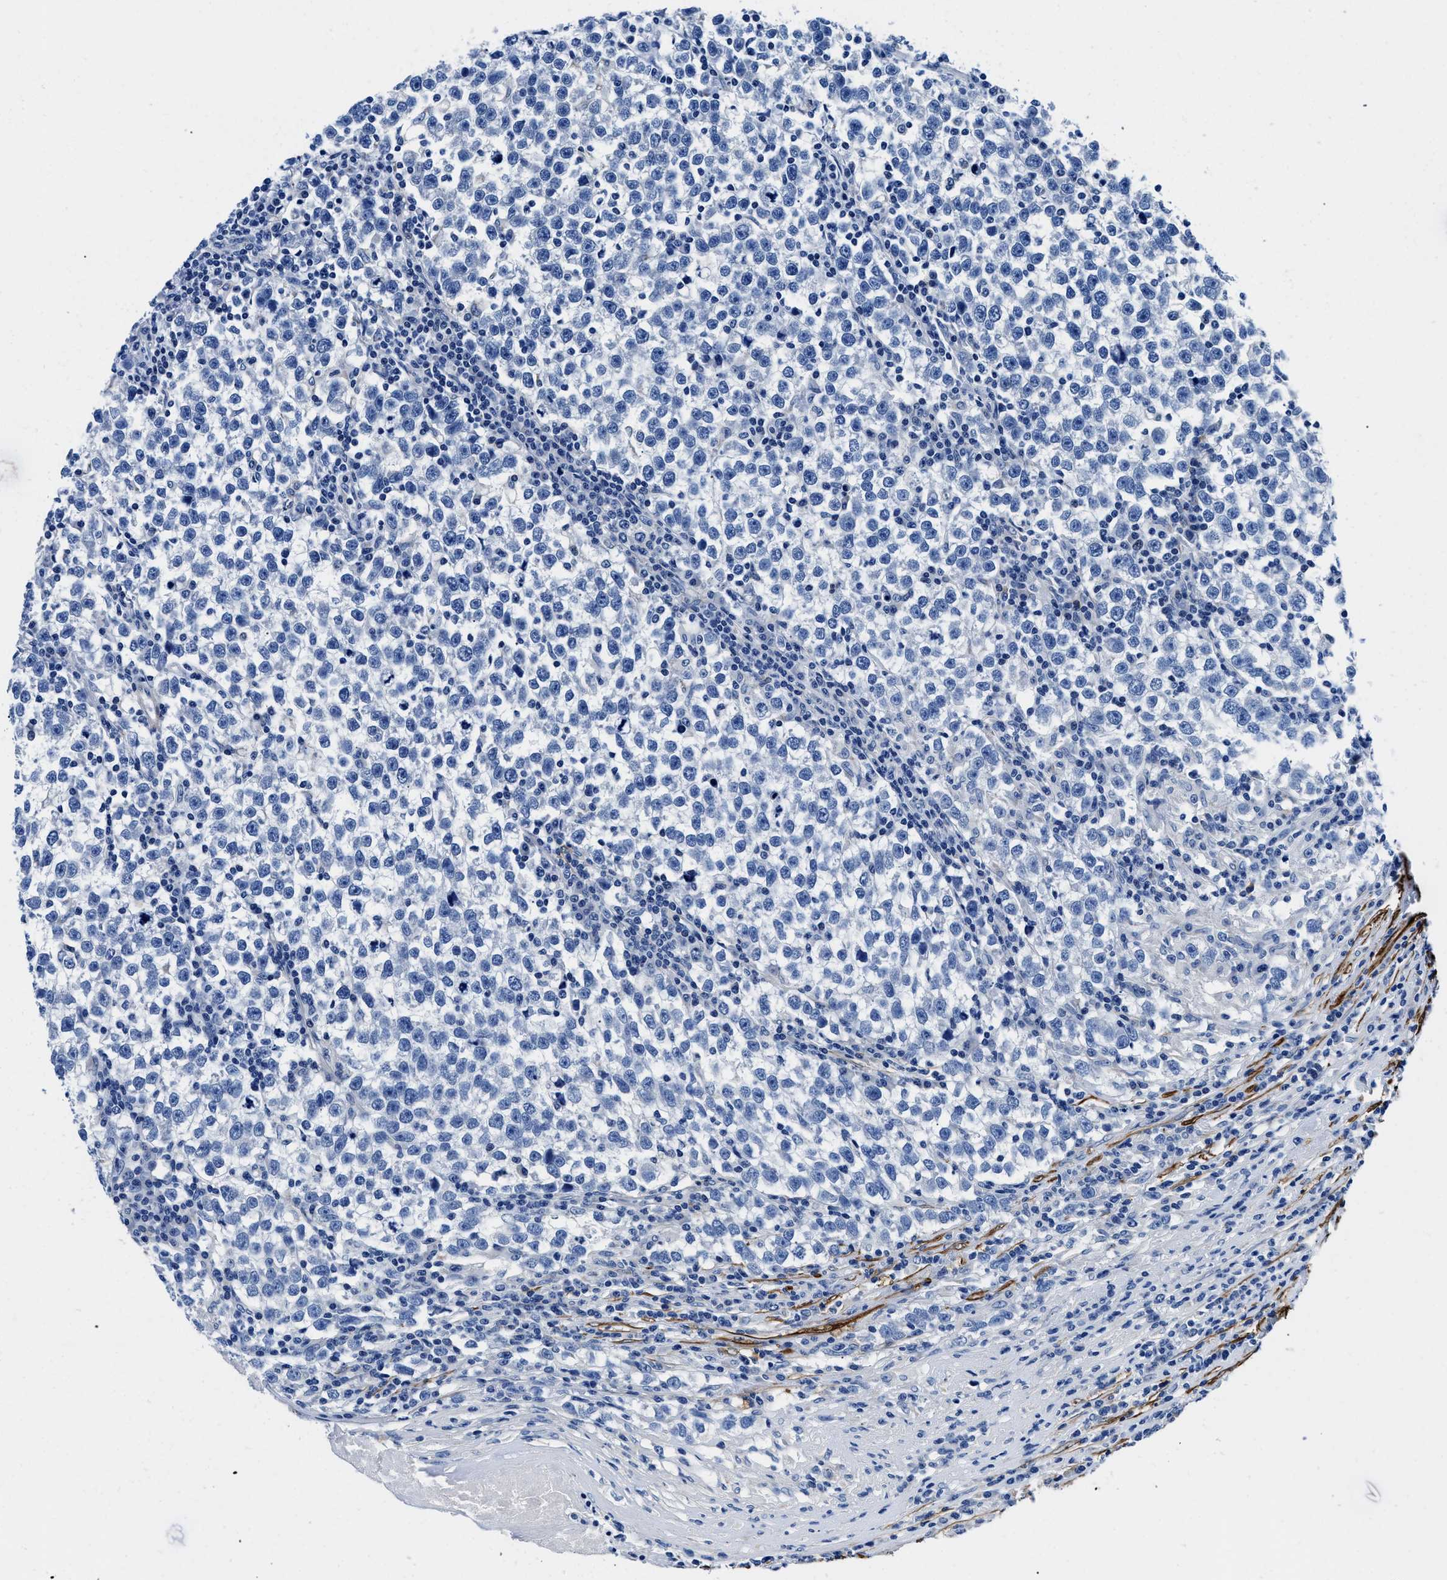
{"staining": {"intensity": "negative", "quantity": "none", "location": "none"}, "tissue": "testis cancer", "cell_type": "Tumor cells", "image_type": "cancer", "snomed": [{"axis": "morphology", "description": "Normal tissue, NOS"}, {"axis": "morphology", "description": "Seminoma, NOS"}, {"axis": "topography", "description": "Testis"}], "caption": "The immunohistochemistry histopathology image has no significant positivity in tumor cells of testis cancer (seminoma) tissue. Brightfield microscopy of immunohistochemistry stained with DAB (brown) and hematoxylin (blue), captured at high magnification.", "gene": "TEX261", "patient": {"sex": "male", "age": 43}}